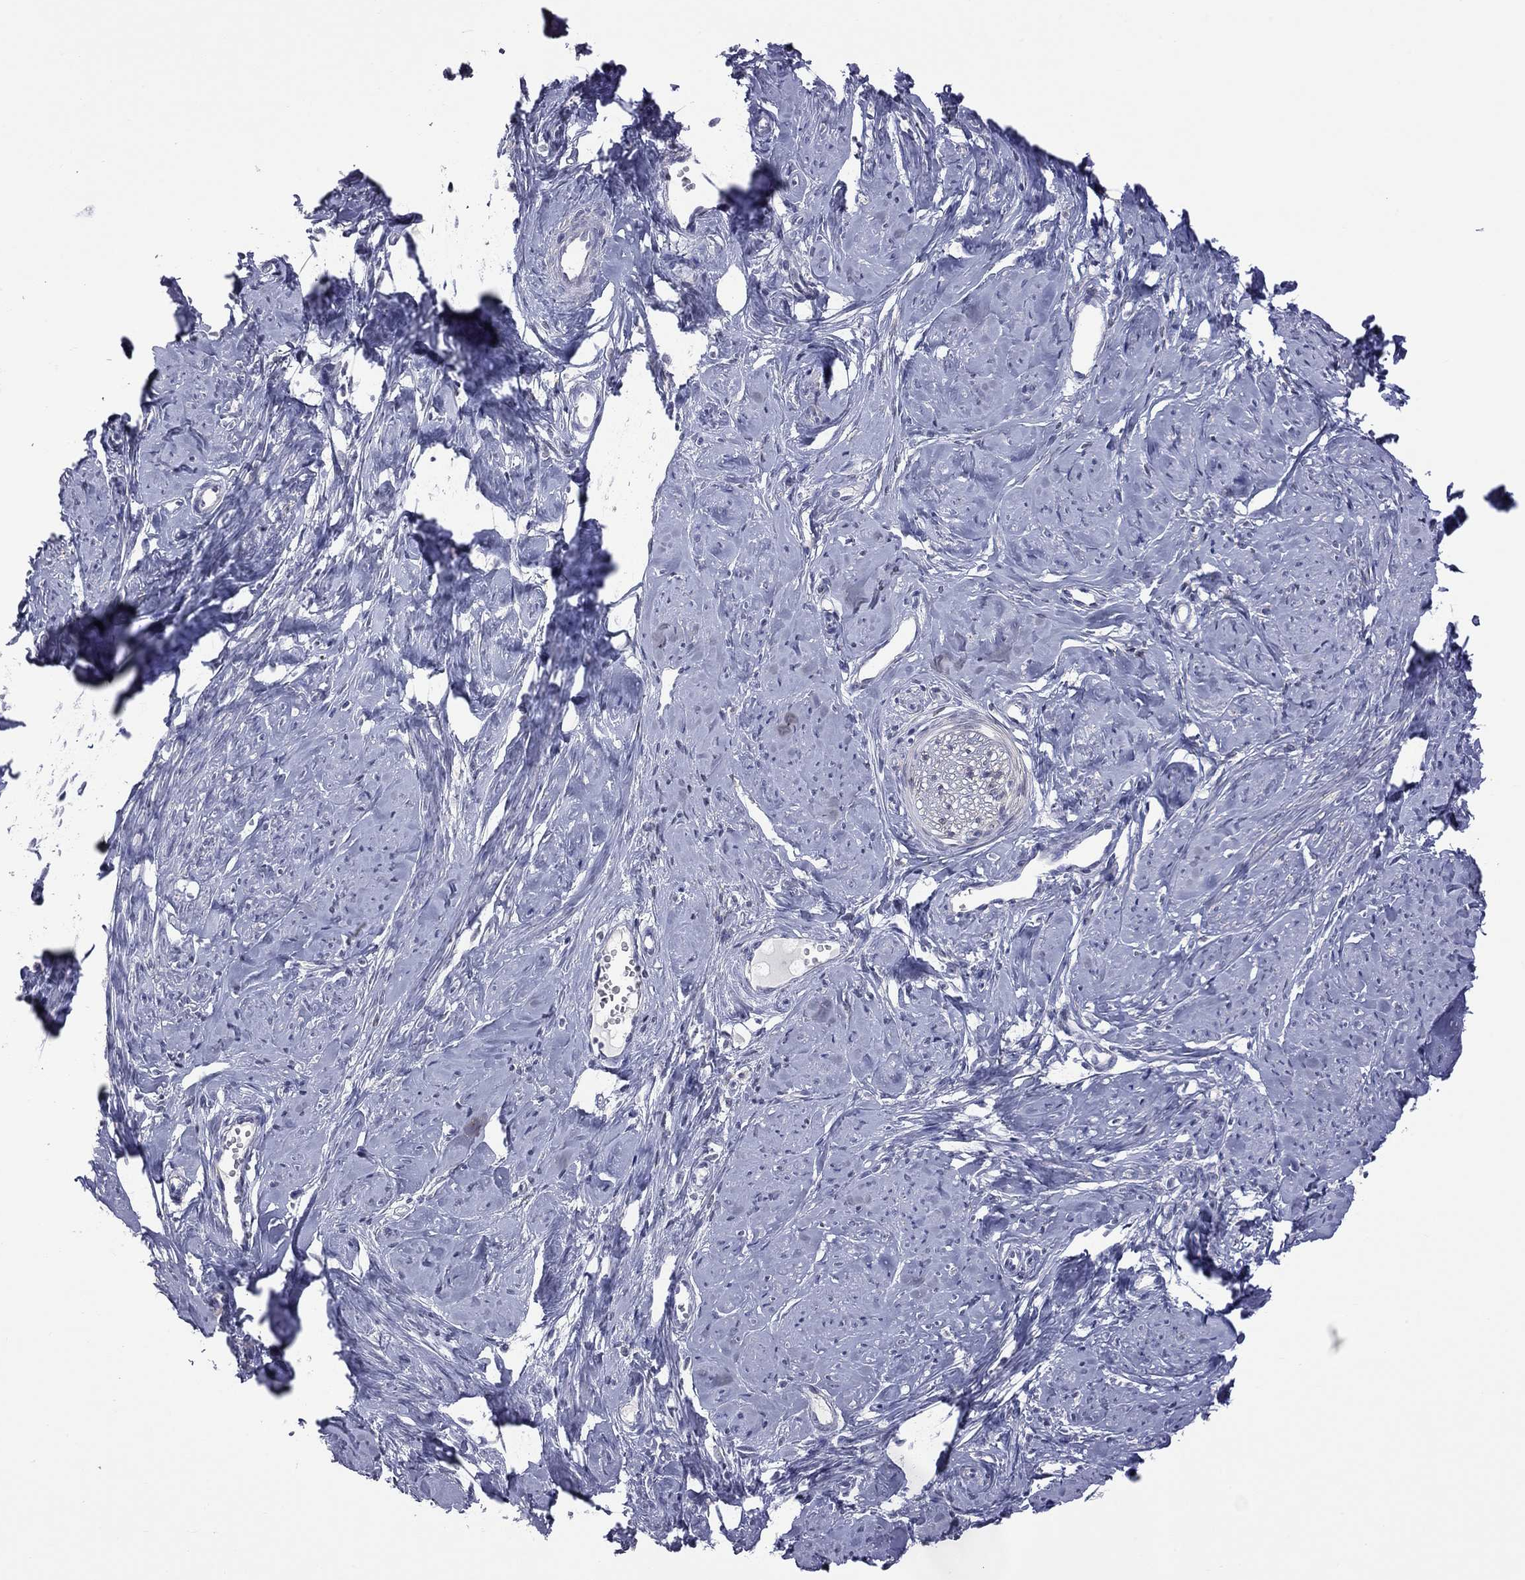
{"staining": {"intensity": "negative", "quantity": "none", "location": "none"}, "tissue": "smooth muscle", "cell_type": "Smooth muscle cells", "image_type": "normal", "snomed": [{"axis": "morphology", "description": "Normal tissue, NOS"}, {"axis": "topography", "description": "Smooth muscle"}], "caption": "Immunohistochemistry of normal smooth muscle reveals no staining in smooth muscle cells.", "gene": "HYLS1", "patient": {"sex": "female", "age": 48}}